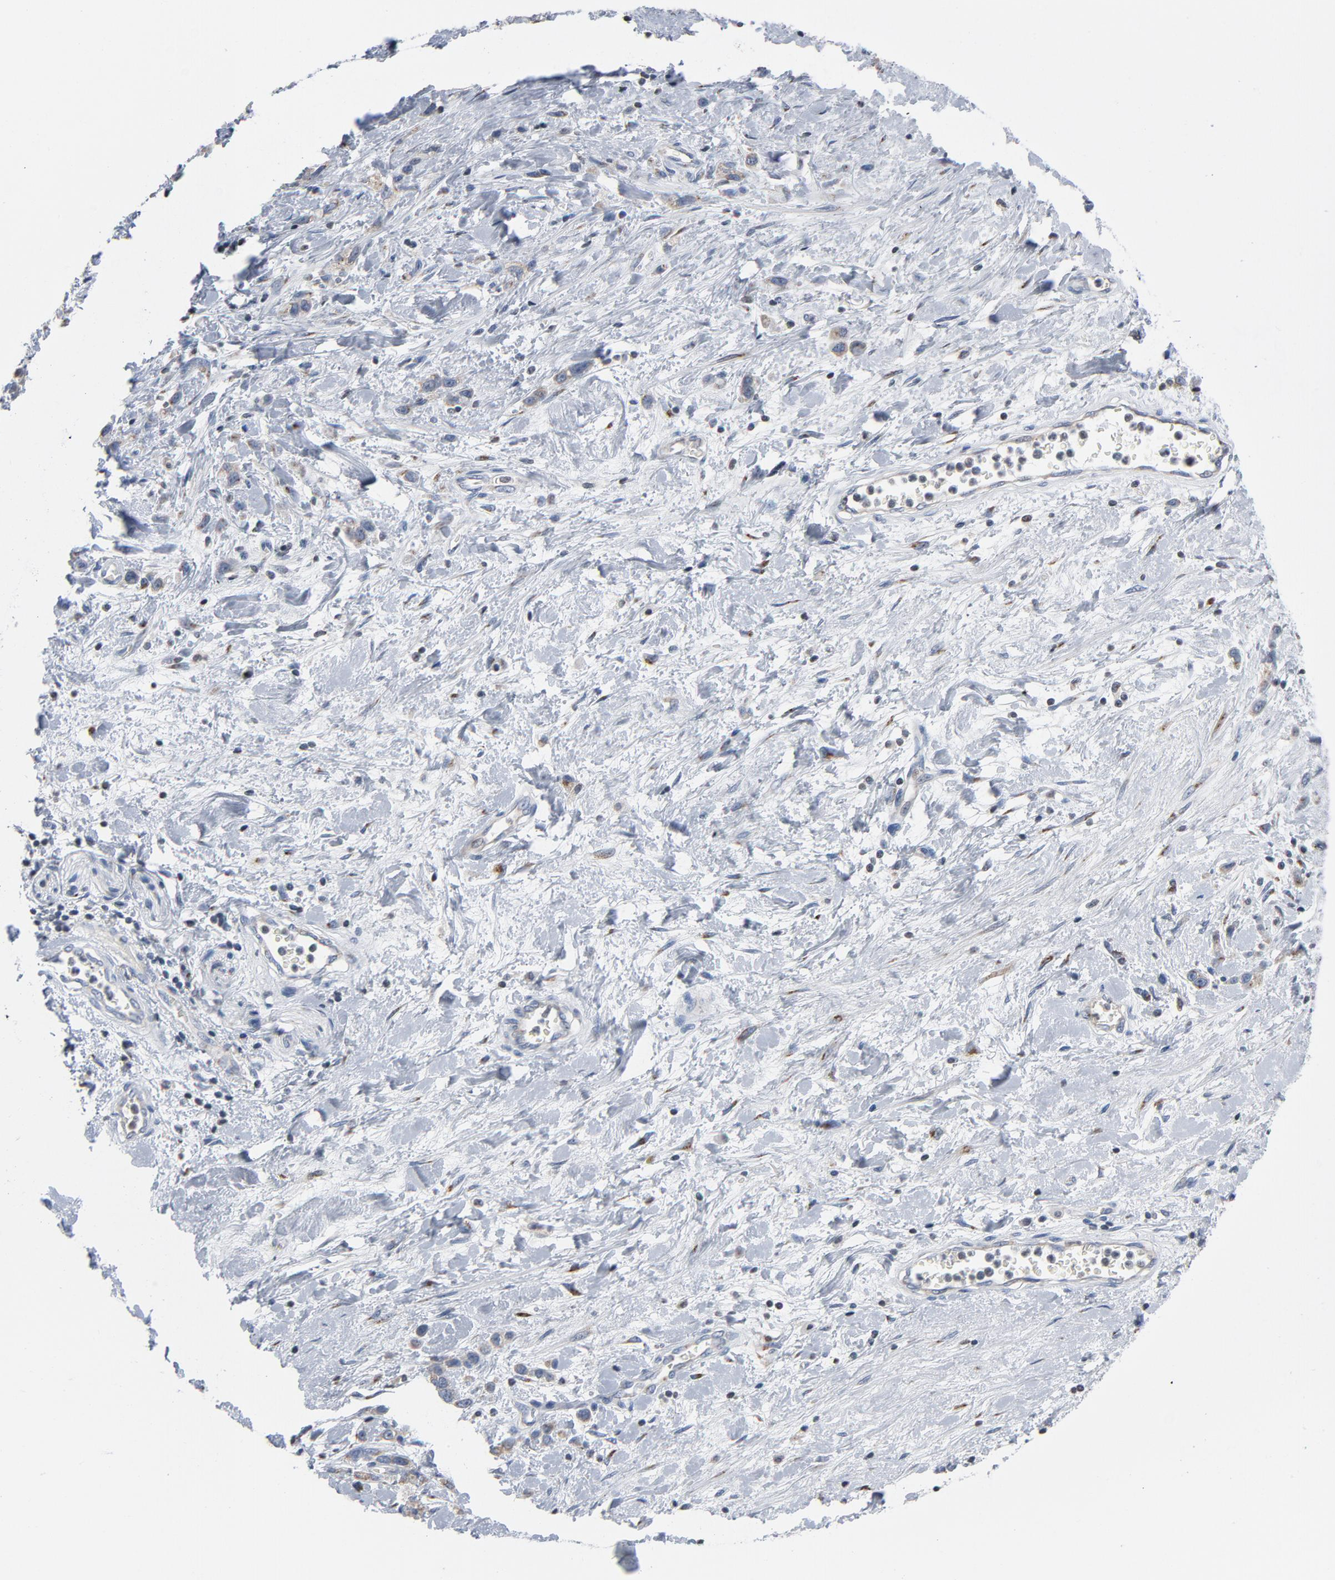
{"staining": {"intensity": "moderate", "quantity": ">75%", "location": "cytoplasmic/membranous"}, "tissue": "stomach cancer", "cell_type": "Tumor cells", "image_type": "cancer", "snomed": [{"axis": "morphology", "description": "Normal tissue, NOS"}, {"axis": "morphology", "description": "Adenocarcinoma, NOS"}, {"axis": "morphology", "description": "Adenocarcinoma, High grade"}, {"axis": "topography", "description": "Stomach, upper"}, {"axis": "topography", "description": "Stomach"}], "caption": "The immunohistochemical stain labels moderate cytoplasmic/membranous expression in tumor cells of stomach cancer (adenocarcinoma (high-grade)) tissue.", "gene": "YIPF6", "patient": {"sex": "female", "age": 65}}